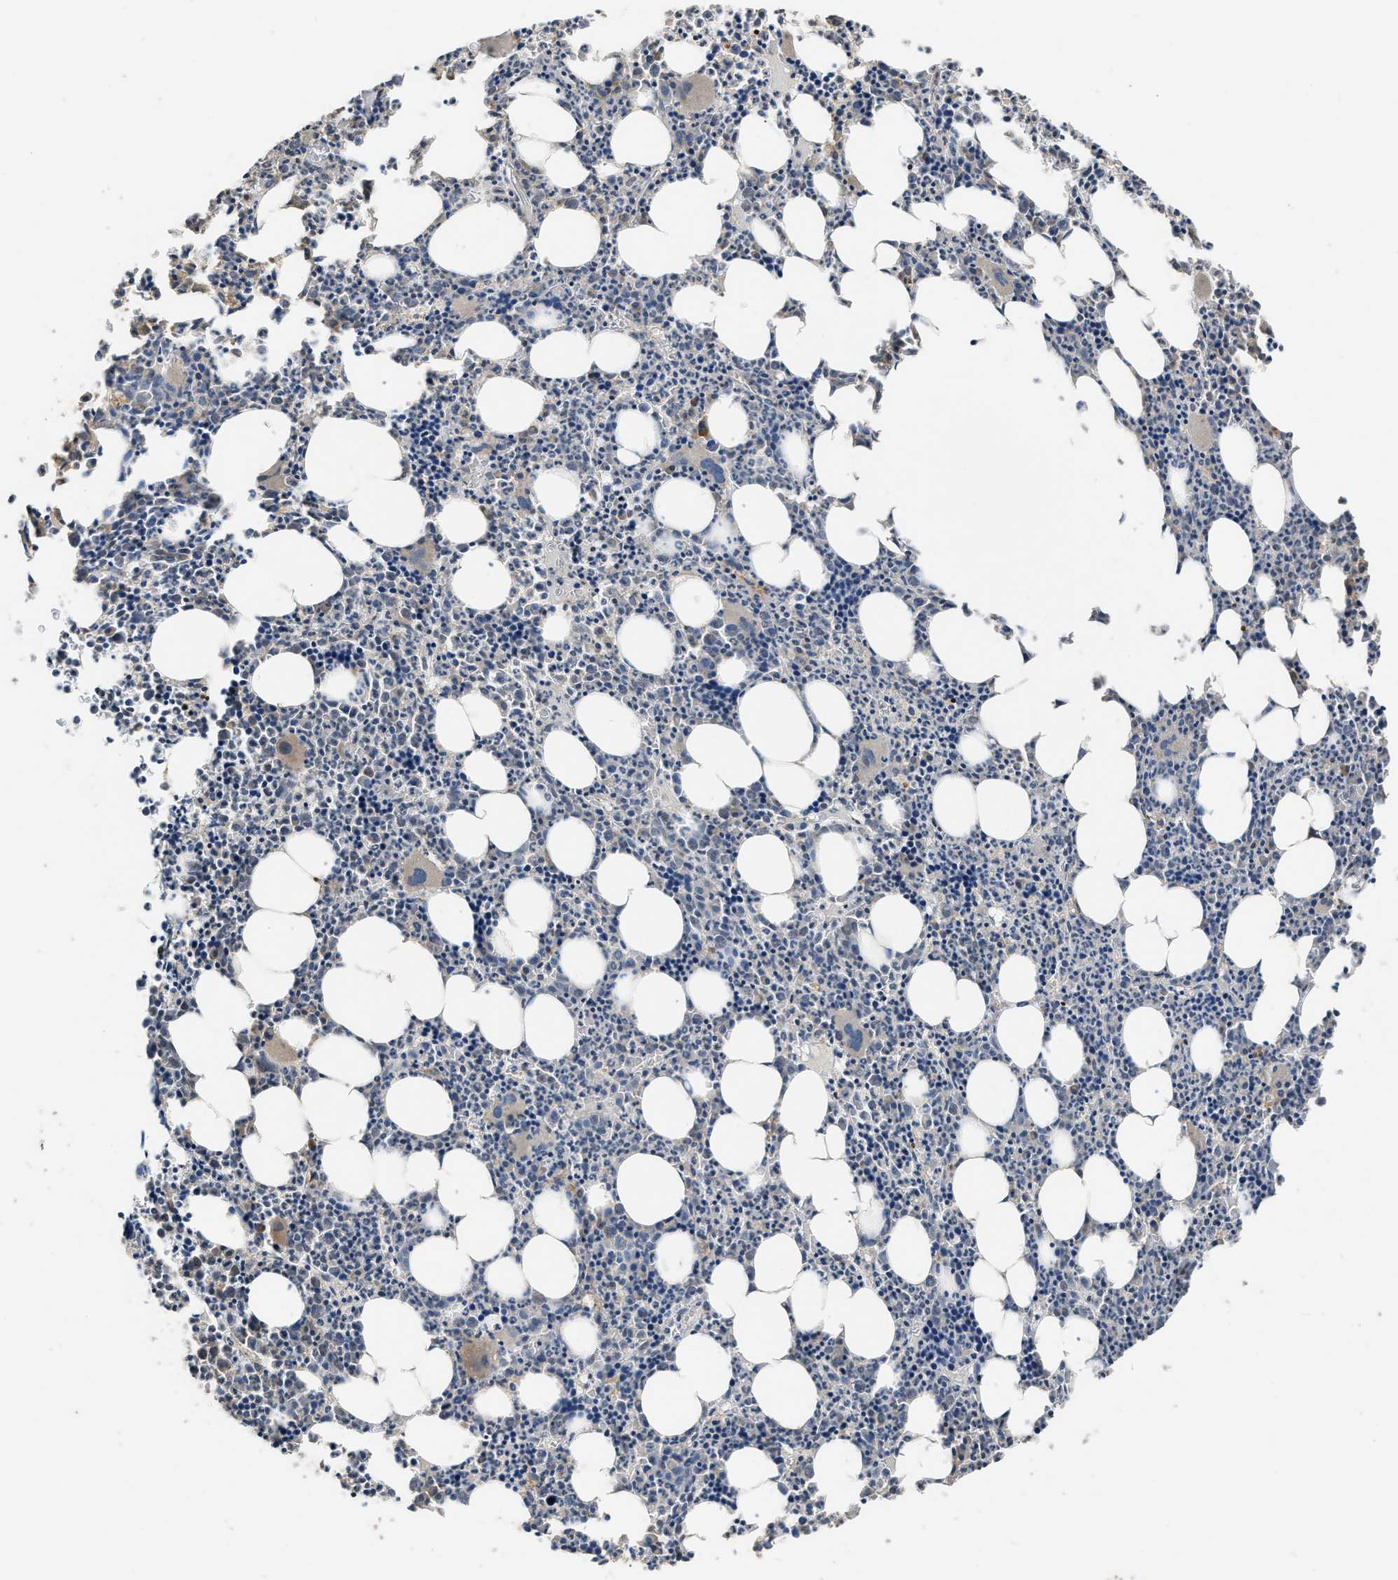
{"staining": {"intensity": "moderate", "quantity": "25%-75%", "location": "cytoplasmic/membranous,nuclear"}, "tissue": "bone marrow", "cell_type": "Hematopoietic cells", "image_type": "normal", "snomed": [{"axis": "morphology", "description": "Normal tissue, NOS"}, {"axis": "morphology", "description": "Inflammation, NOS"}, {"axis": "topography", "description": "Bone marrow"}], "caption": "Bone marrow was stained to show a protein in brown. There is medium levels of moderate cytoplasmic/membranous,nuclear expression in approximately 25%-75% of hematopoietic cells. Immunohistochemistry (ihc) stains the protein of interest in brown and the nuclei are stained blue.", "gene": "DENND6B", "patient": {"sex": "female", "age": 40}}